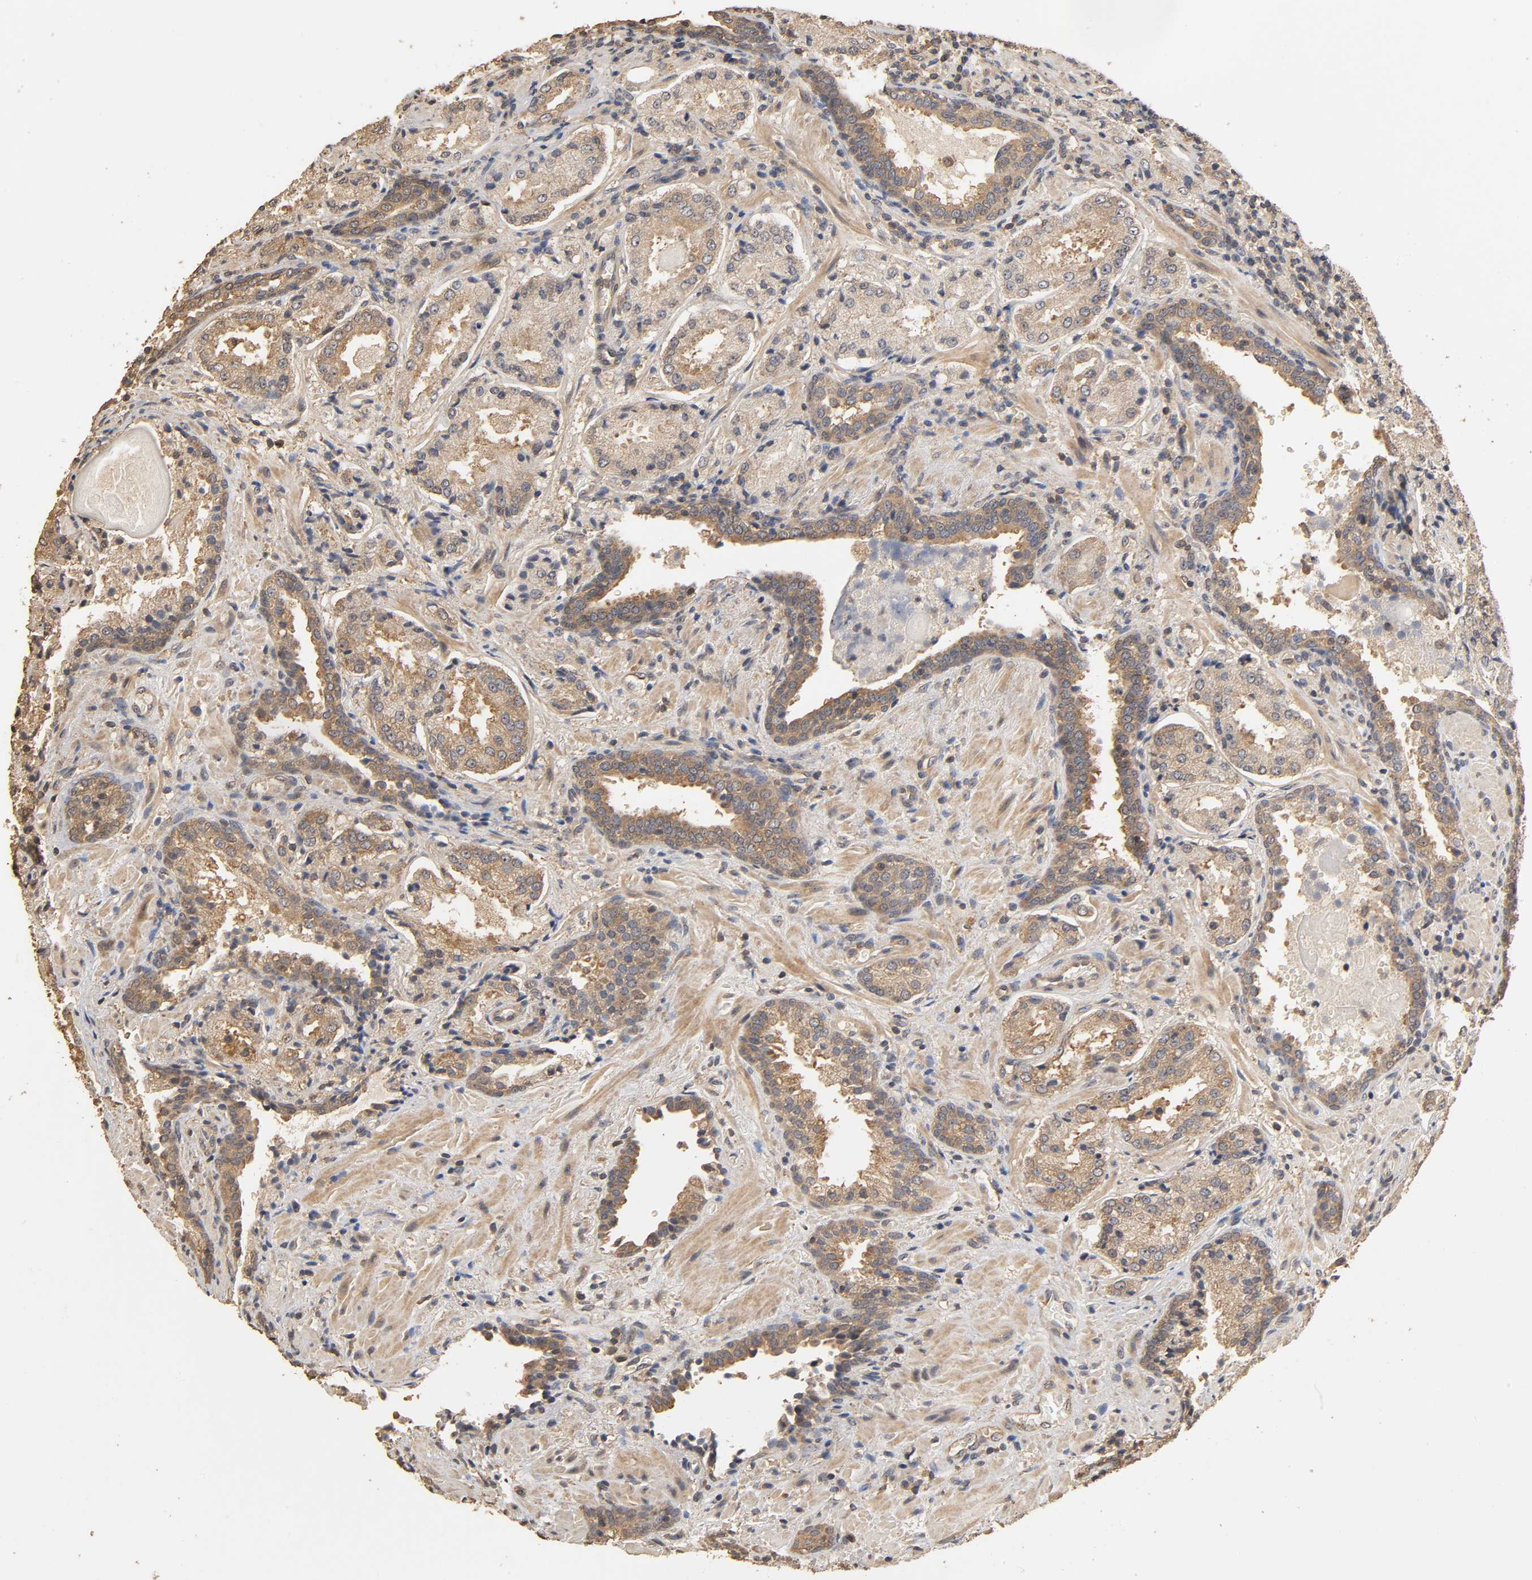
{"staining": {"intensity": "moderate", "quantity": ">75%", "location": "cytoplasmic/membranous"}, "tissue": "prostate cancer", "cell_type": "Tumor cells", "image_type": "cancer", "snomed": [{"axis": "morphology", "description": "Adenocarcinoma, High grade"}, {"axis": "topography", "description": "Prostate"}], "caption": "This is an image of IHC staining of prostate cancer (high-grade adenocarcinoma), which shows moderate expression in the cytoplasmic/membranous of tumor cells.", "gene": "ARHGEF7", "patient": {"sex": "male", "age": 58}}